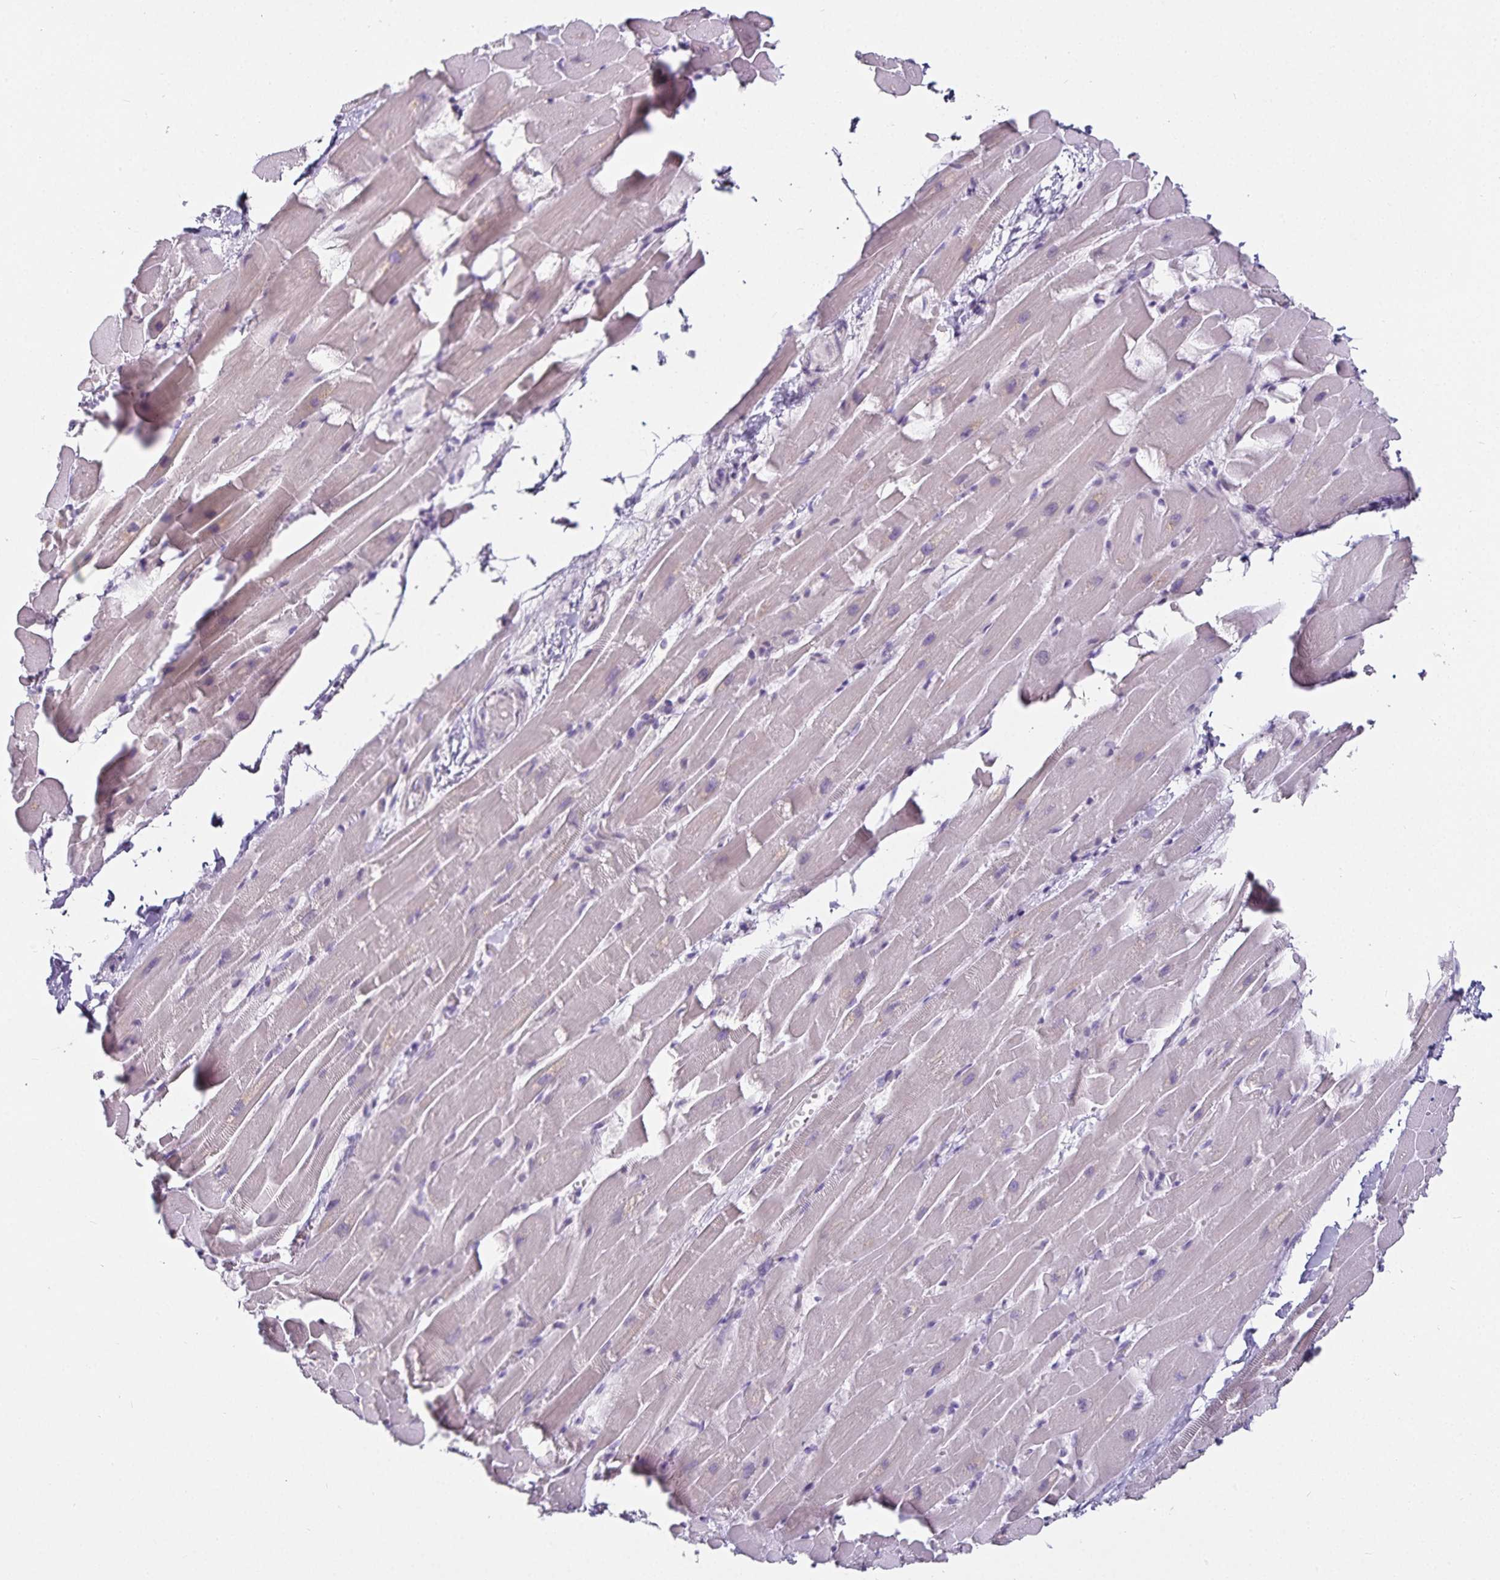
{"staining": {"intensity": "negative", "quantity": "none", "location": "none"}, "tissue": "heart muscle", "cell_type": "Cardiomyocytes", "image_type": "normal", "snomed": [{"axis": "morphology", "description": "Normal tissue, NOS"}, {"axis": "topography", "description": "Heart"}], "caption": "This image is of unremarkable heart muscle stained with IHC to label a protein in brown with the nuclei are counter-stained blue. There is no expression in cardiomyocytes.", "gene": "CA12", "patient": {"sex": "male", "age": 37}}